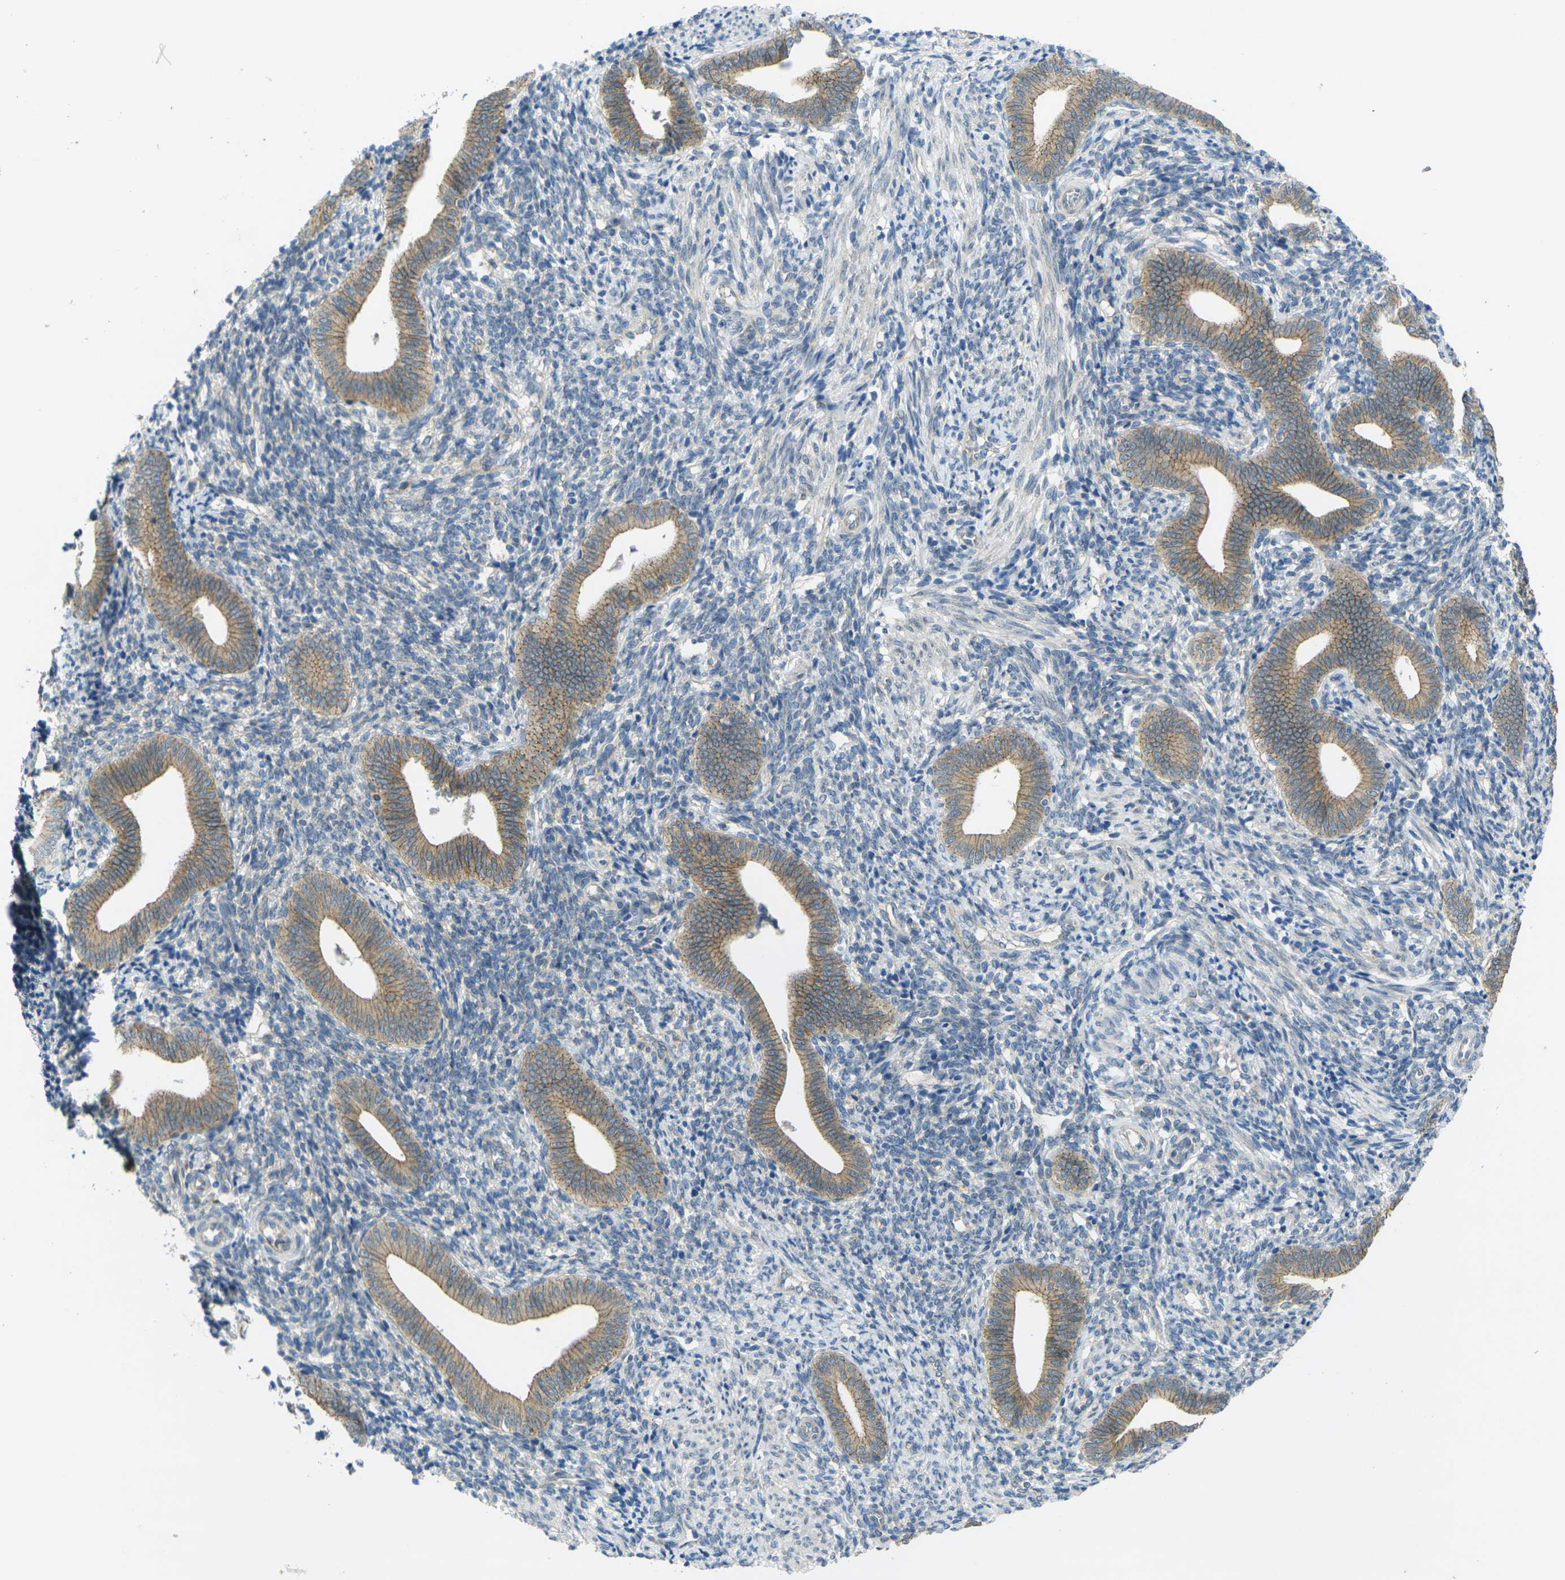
{"staining": {"intensity": "weak", "quantity": "<25%", "location": "cytoplasmic/membranous"}, "tissue": "endometrium", "cell_type": "Cells in endometrial stroma", "image_type": "normal", "snomed": [{"axis": "morphology", "description": "Normal tissue, NOS"}, {"axis": "topography", "description": "Uterus"}, {"axis": "topography", "description": "Endometrium"}], "caption": "Immunohistochemical staining of benign human endometrium displays no significant staining in cells in endometrial stroma. The staining was performed using DAB (3,3'-diaminobenzidine) to visualize the protein expression in brown, while the nuclei were stained in blue with hematoxylin (Magnification: 20x).", "gene": "RHBDD1", "patient": {"sex": "female", "age": 33}}